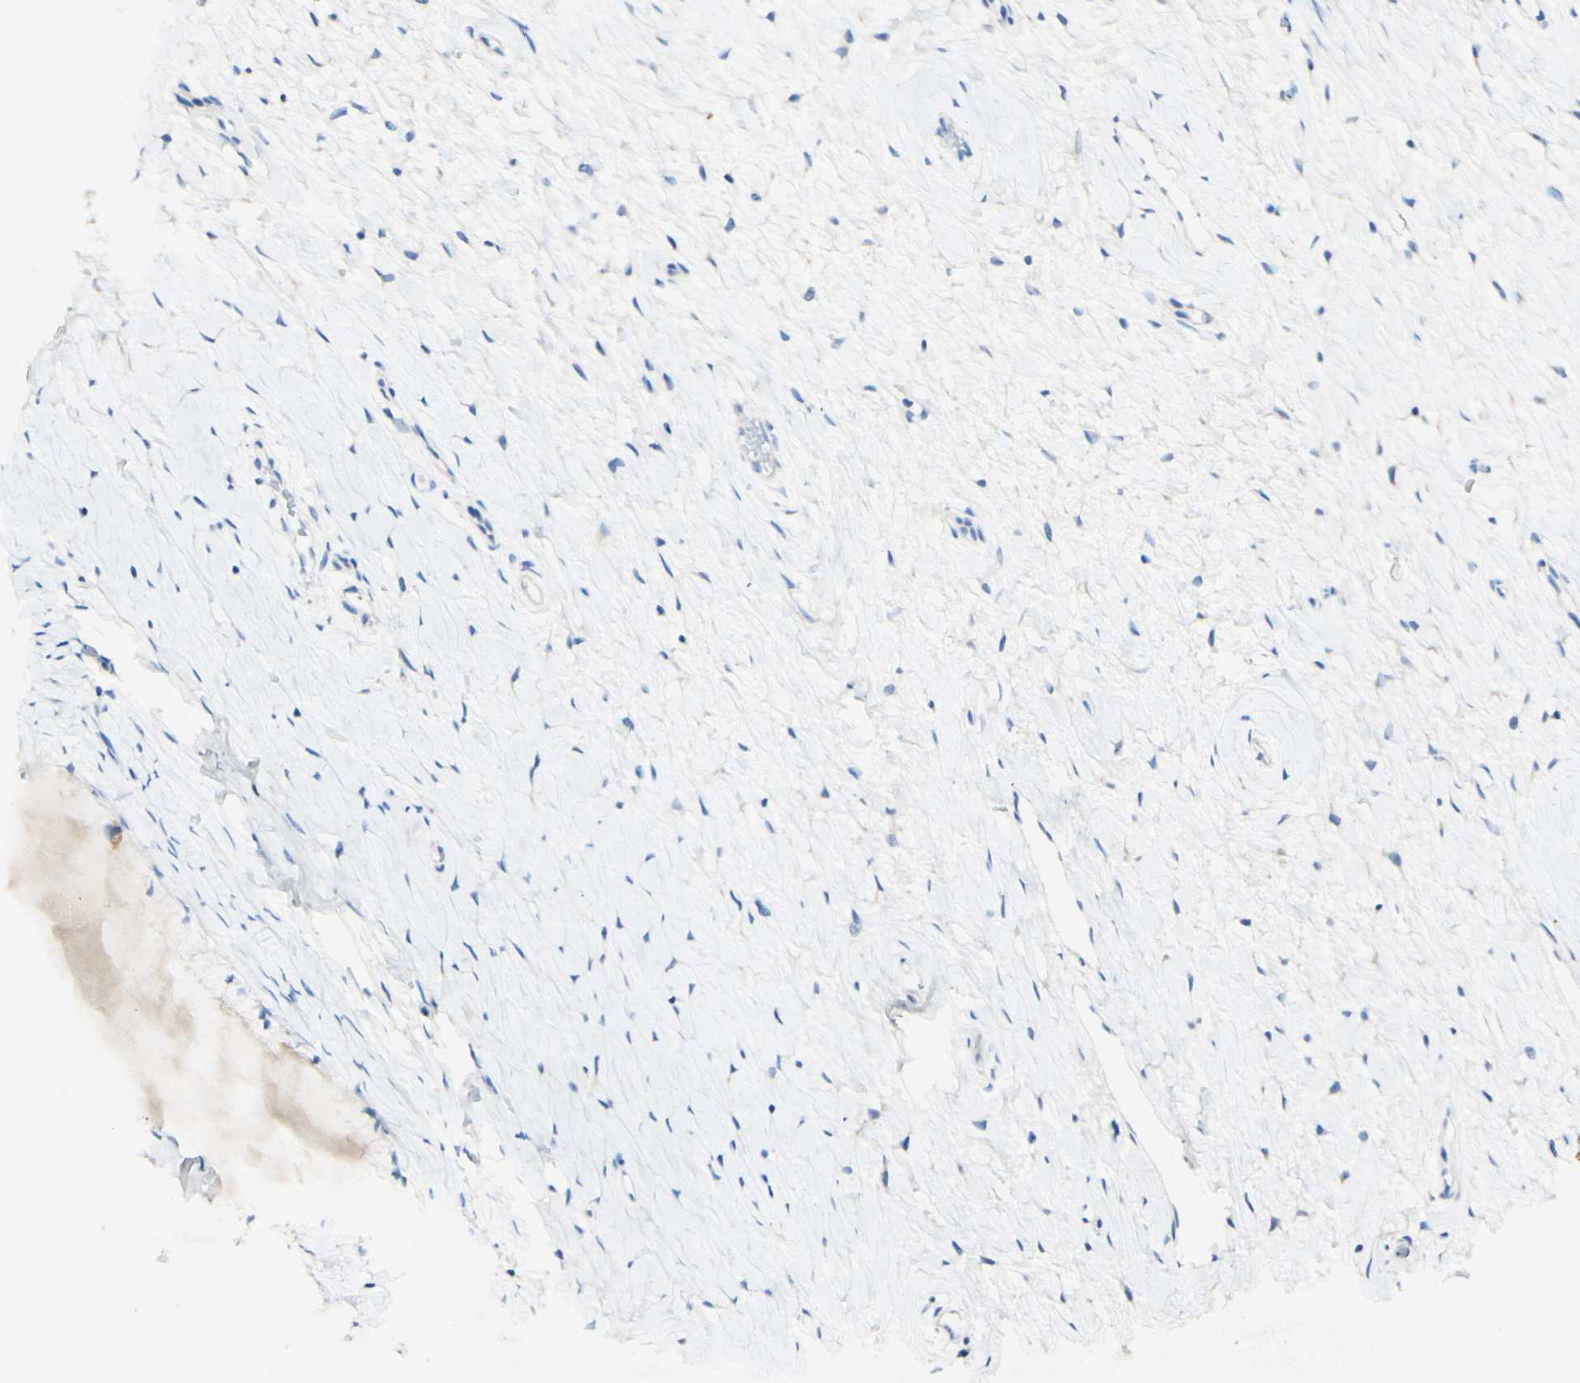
{"staining": {"intensity": "negative", "quantity": "none", "location": "none"}, "tissue": "cervix", "cell_type": "Squamous epithelial cells", "image_type": "normal", "snomed": [{"axis": "morphology", "description": "Normal tissue, NOS"}, {"axis": "topography", "description": "Cervix"}], "caption": "Cervix was stained to show a protein in brown. There is no significant positivity in squamous epithelial cells. The staining was performed using DAB (3,3'-diaminobenzidine) to visualize the protein expression in brown, while the nuclei were stained in blue with hematoxylin (Magnification: 20x).", "gene": "FGF4", "patient": {"sex": "female", "age": 39}}